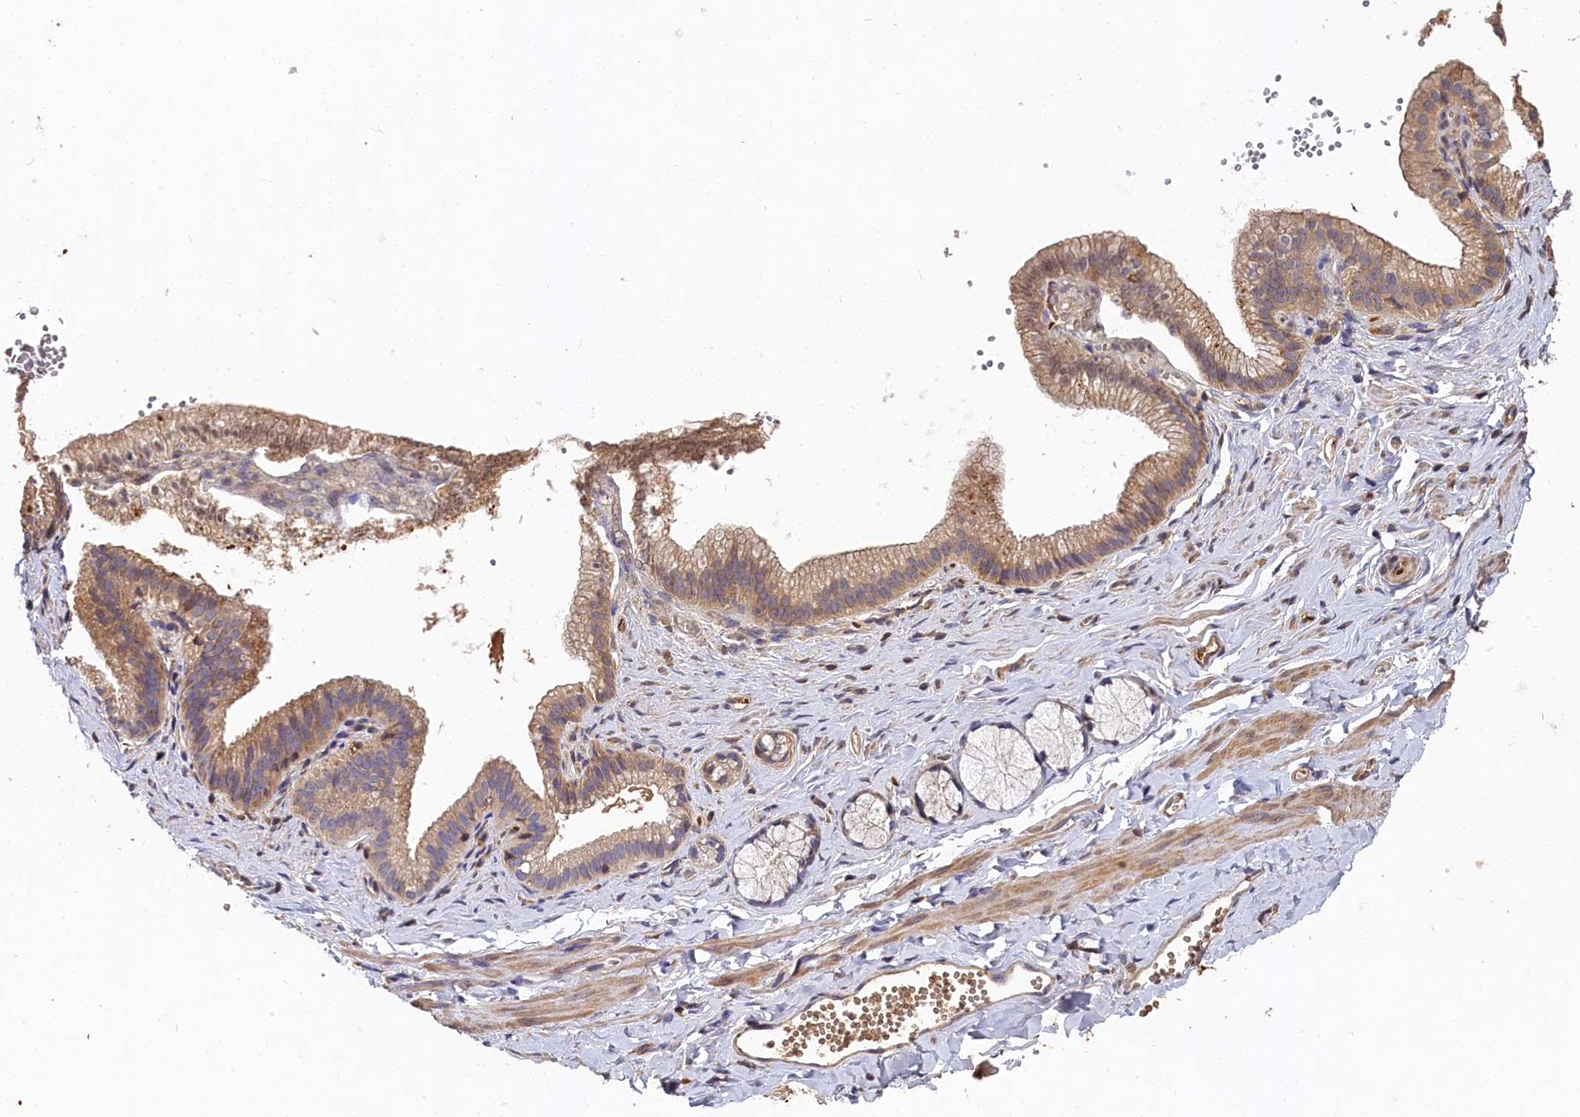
{"staining": {"intensity": "moderate", "quantity": ">75%", "location": "cytoplasmic/membranous"}, "tissue": "adipose tissue", "cell_type": "Adipocytes", "image_type": "normal", "snomed": [{"axis": "morphology", "description": "Normal tissue, NOS"}, {"axis": "topography", "description": "Gallbladder"}, {"axis": "topography", "description": "Peripheral nerve tissue"}], "caption": "DAB (3,3'-diaminobenzidine) immunohistochemical staining of unremarkable adipose tissue exhibits moderate cytoplasmic/membranous protein positivity in approximately >75% of adipocytes.", "gene": "DHRS11", "patient": {"sex": "male", "age": 38}}